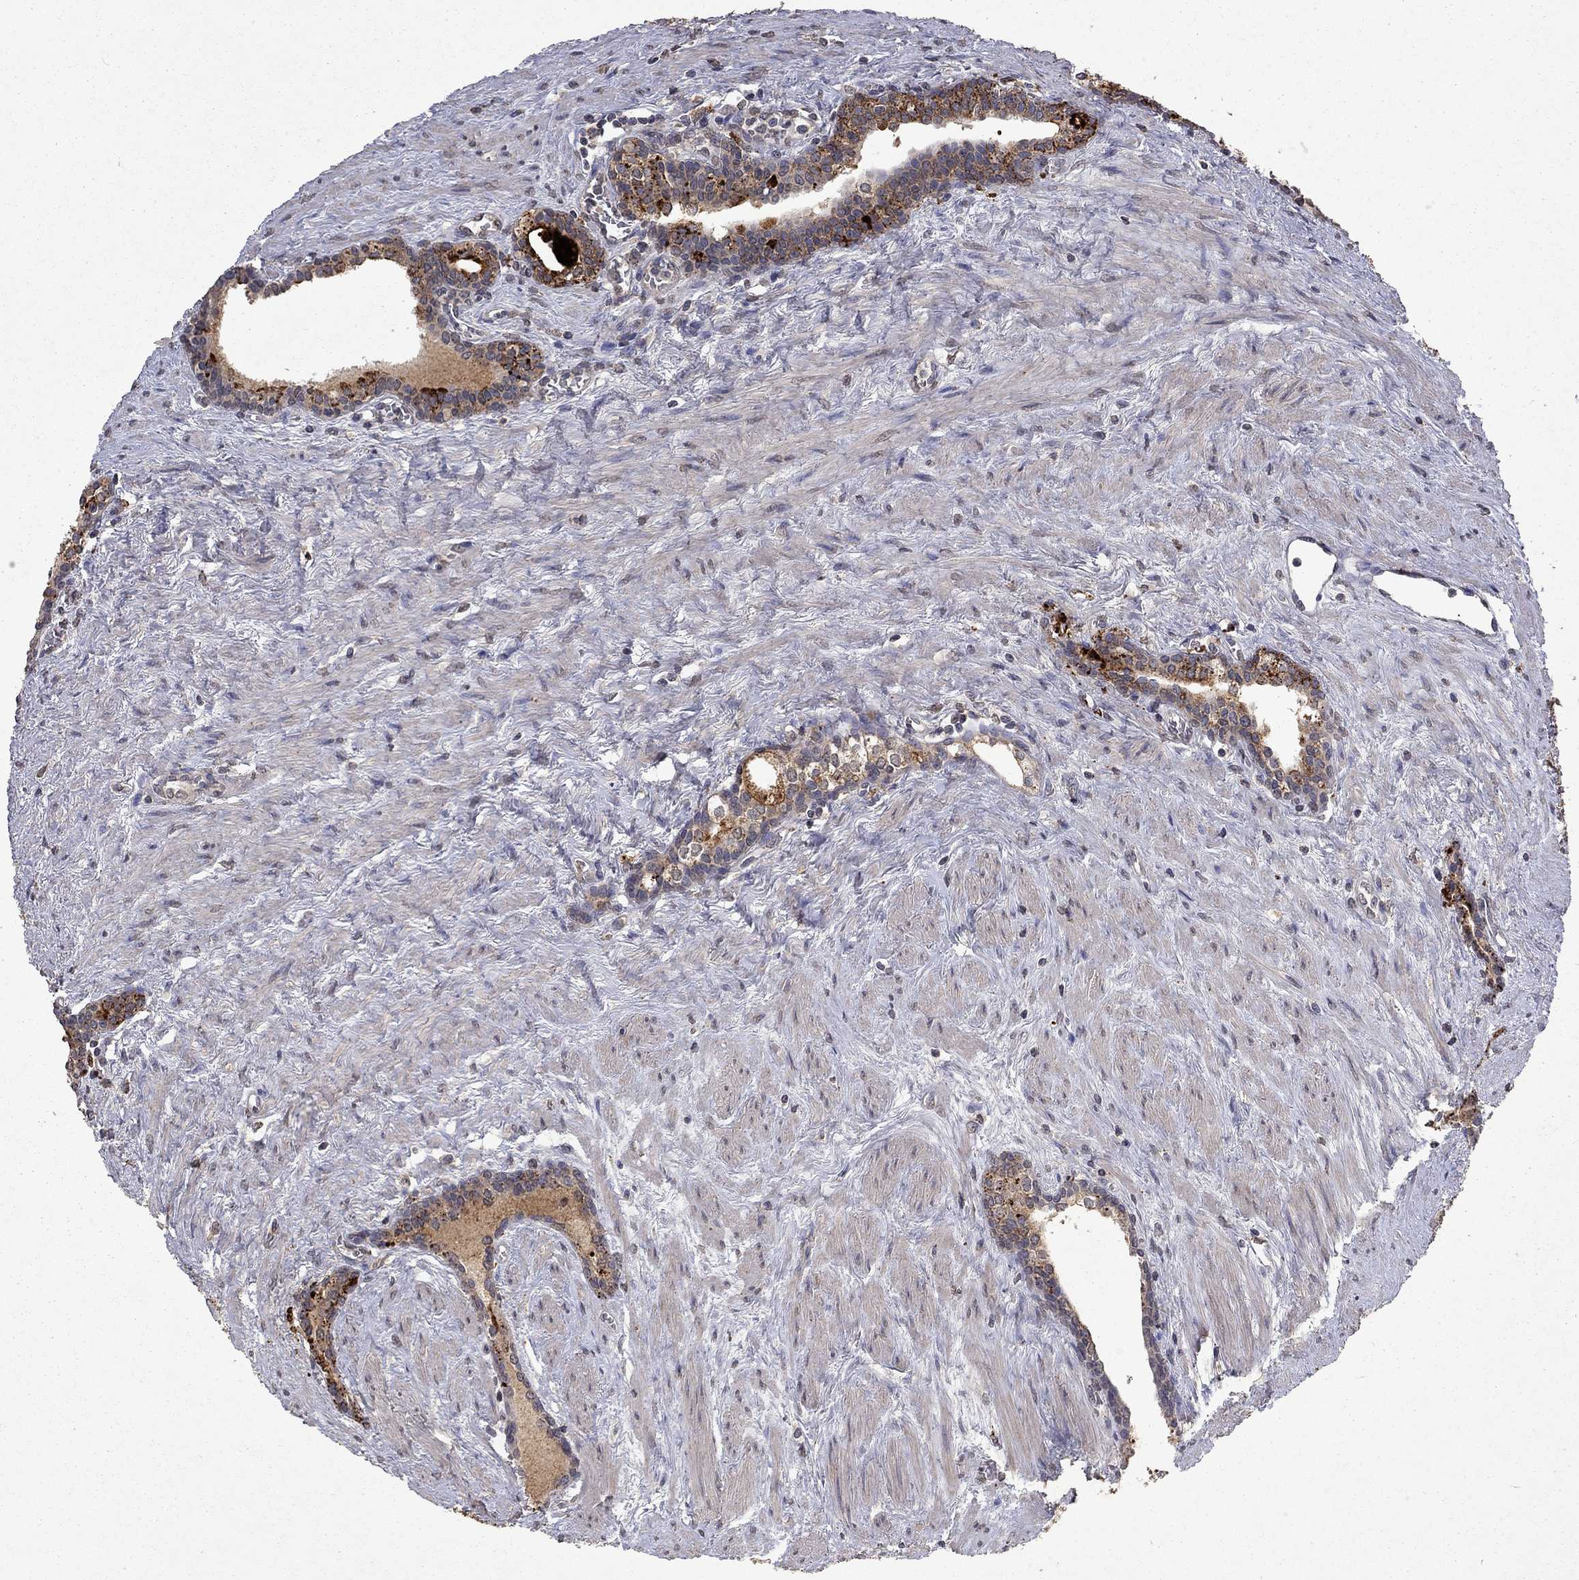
{"staining": {"intensity": "strong", "quantity": "25%-75%", "location": "cytoplasmic/membranous"}, "tissue": "prostate cancer", "cell_type": "Tumor cells", "image_type": "cancer", "snomed": [{"axis": "morphology", "description": "Adenocarcinoma, NOS"}, {"axis": "morphology", "description": "Adenocarcinoma, High grade"}, {"axis": "topography", "description": "Prostate"}], "caption": "The image demonstrates staining of prostate adenocarcinoma, revealing strong cytoplasmic/membranous protein positivity (brown color) within tumor cells.", "gene": "TTC38", "patient": {"sex": "male", "age": 61}}